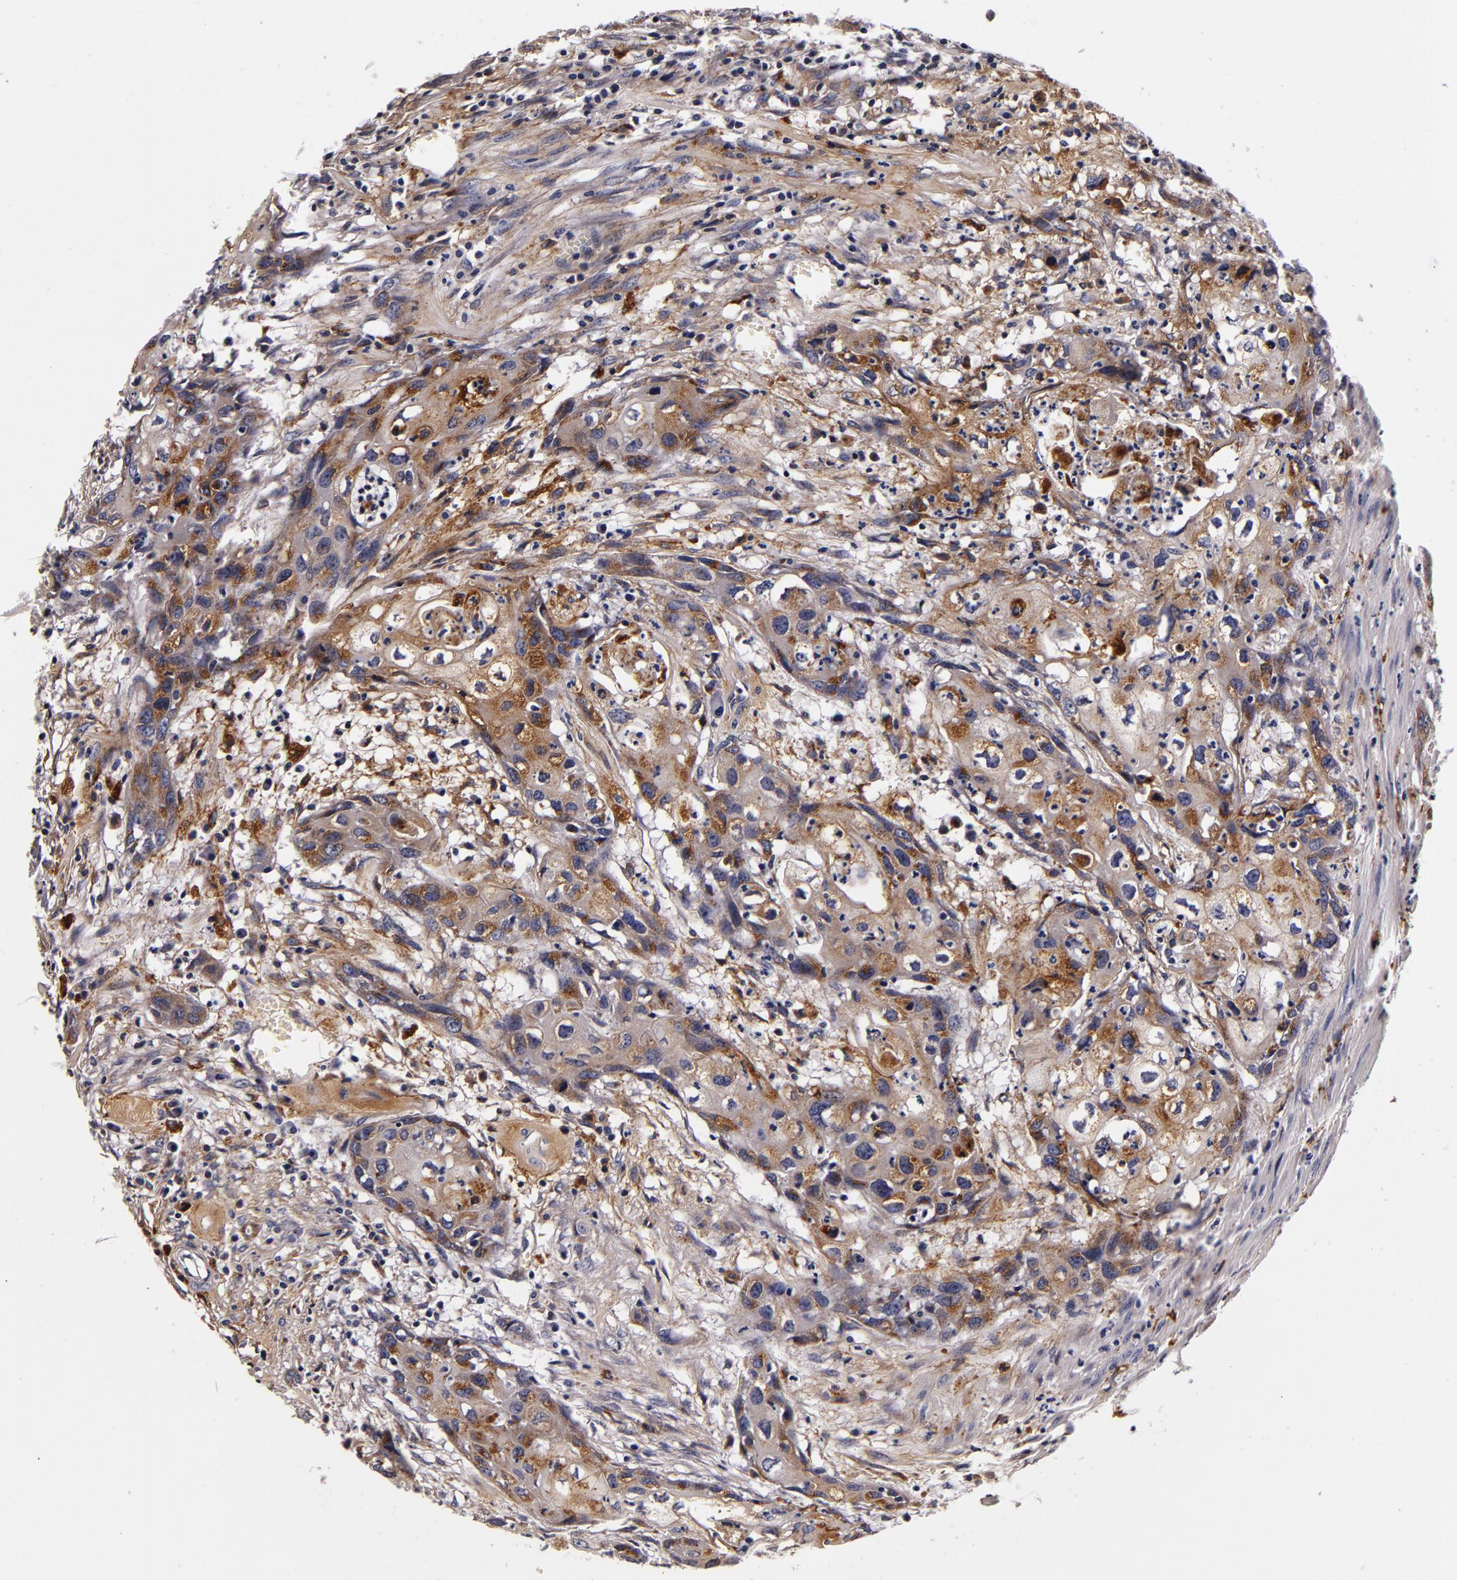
{"staining": {"intensity": "moderate", "quantity": "<25%", "location": "cytoplasmic/membranous"}, "tissue": "urothelial cancer", "cell_type": "Tumor cells", "image_type": "cancer", "snomed": [{"axis": "morphology", "description": "Urothelial carcinoma, High grade"}, {"axis": "topography", "description": "Urinary bladder"}], "caption": "Protein expression analysis of urothelial carcinoma (high-grade) reveals moderate cytoplasmic/membranous staining in approximately <25% of tumor cells.", "gene": "LGALS3BP", "patient": {"sex": "male", "age": 54}}